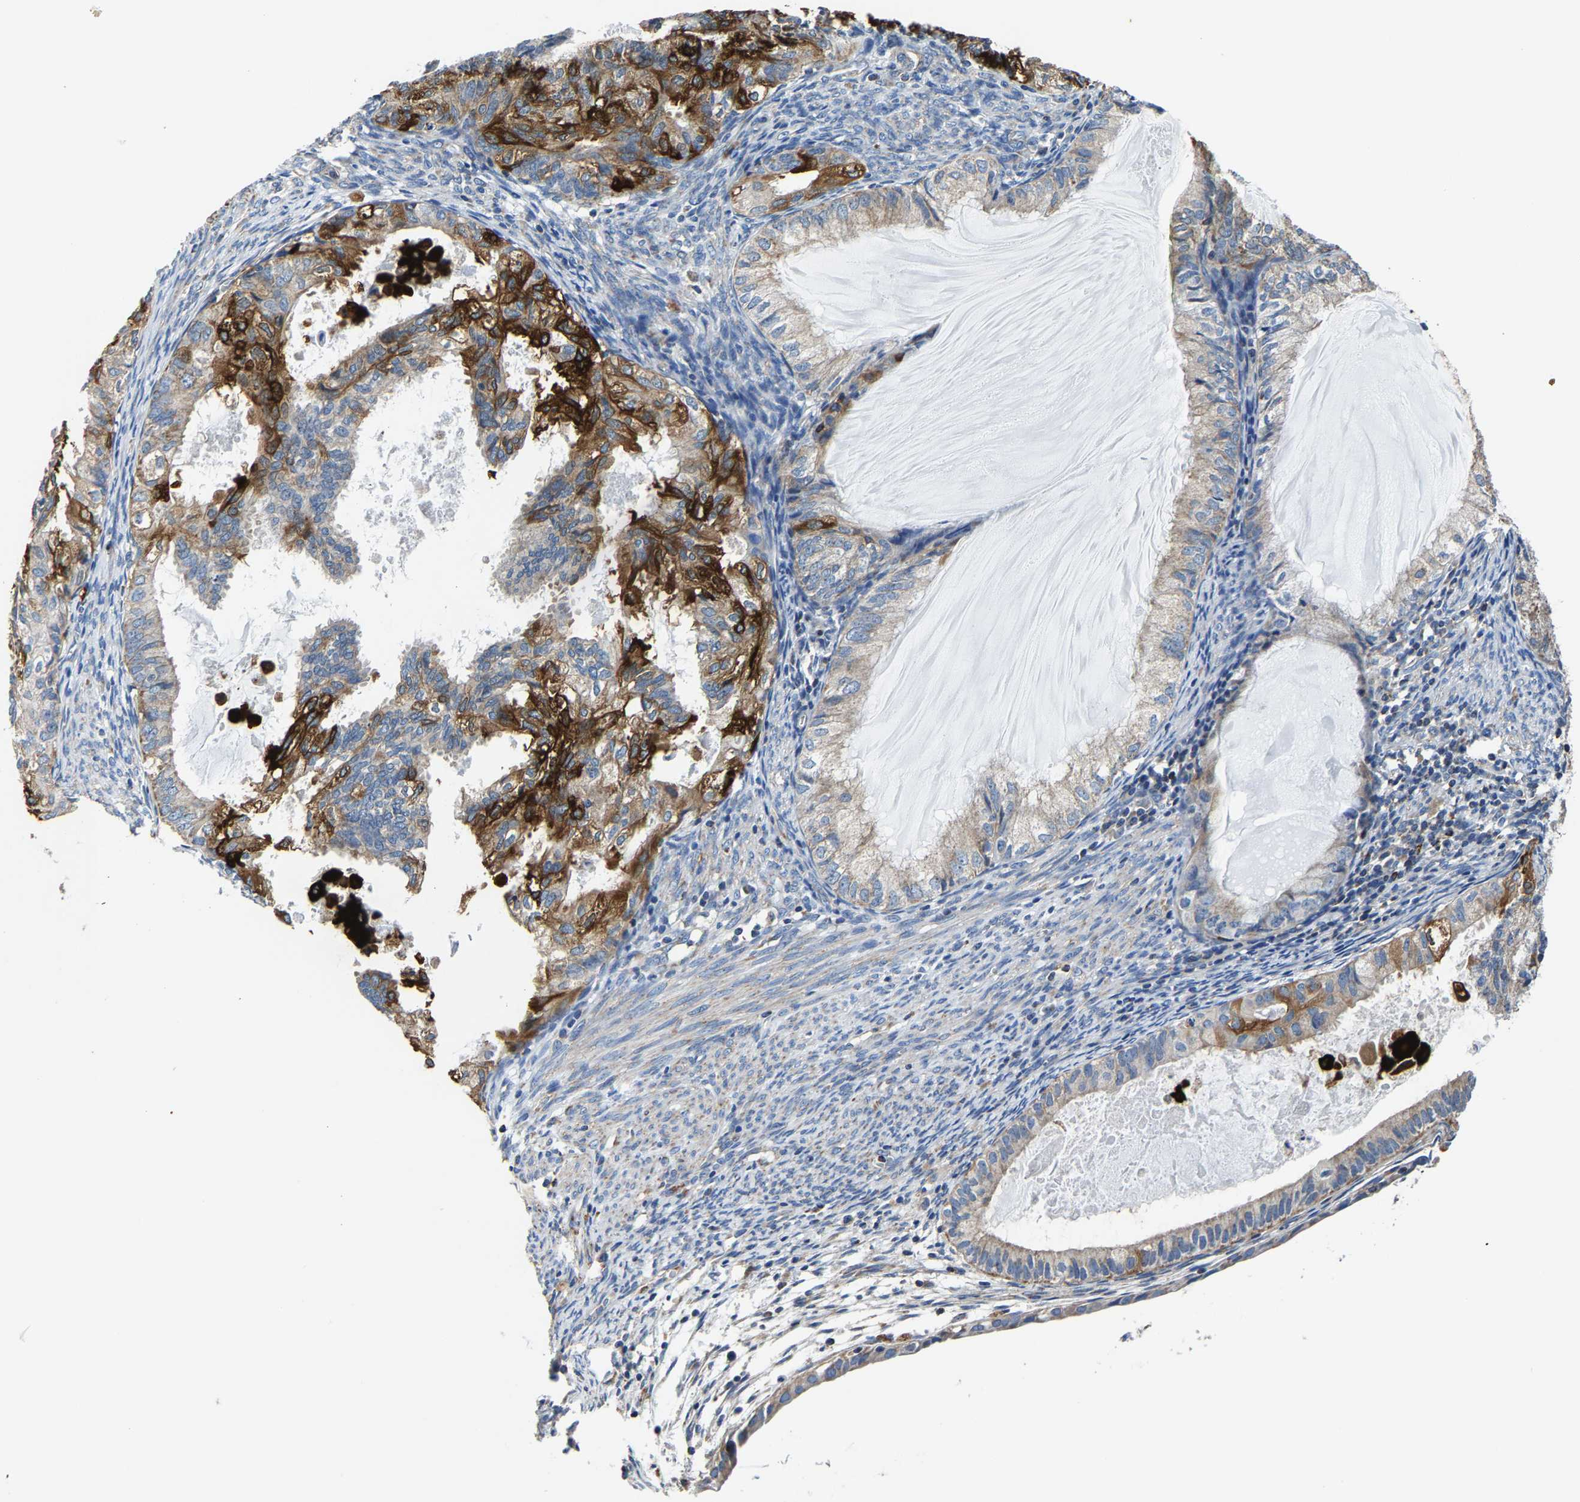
{"staining": {"intensity": "strong", "quantity": "<25%", "location": "cytoplasmic/membranous"}, "tissue": "cervical cancer", "cell_type": "Tumor cells", "image_type": "cancer", "snomed": [{"axis": "morphology", "description": "Normal tissue, NOS"}, {"axis": "morphology", "description": "Adenocarcinoma, NOS"}, {"axis": "topography", "description": "Cervix"}, {"axis": "topography", "description": "Endometrium"}], "caption": "Immunohistochemistry (IHC) (DAB) staining of human cervical cancer (adenocarcinoma) displays strong cytoplasmic/membranous protein expression in about <25% of tumor cells. (IHC, brightfield microscopy, high magnification).", "gene": "AGK", "patient": {"sex": "female", "age": 86}}